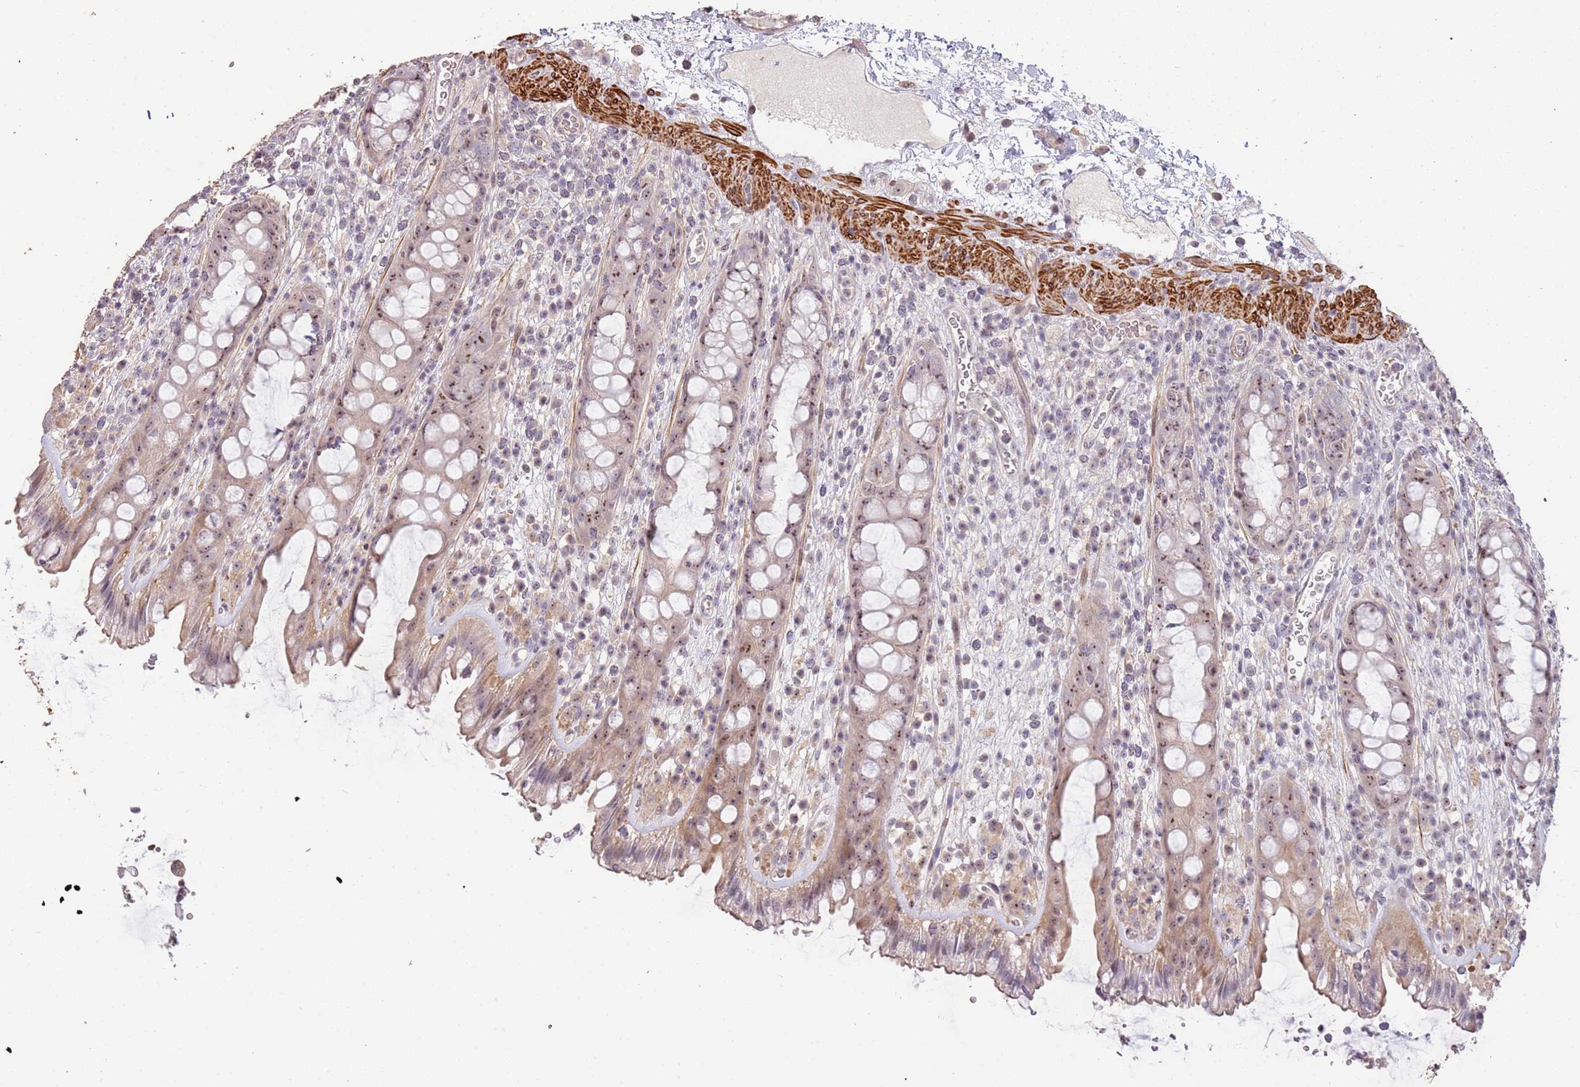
{"staining": {"intensity": "moderate", "quantity": "25%-75%", "location": "cytoplasmic/membranous,nuclear"}, "tissue": "rectum", "cell_type": "Glandular cells", "image_type": "normal", "snomed": [{"axis": "morphology", "description": "Normal tissue, NOS"}, {"axis": "topography", "description": "Rectum"}], "caption": "IHC photomicrograph of unremarkable human rectum stained for a protein (brown), which reveals medium levels of moderate cytoplasmic/membranous,nuclear positivity in about 25%-75% of glandular cells.", "gene": "ADTRP", "patient": {"sex": "female", "age": 57}}